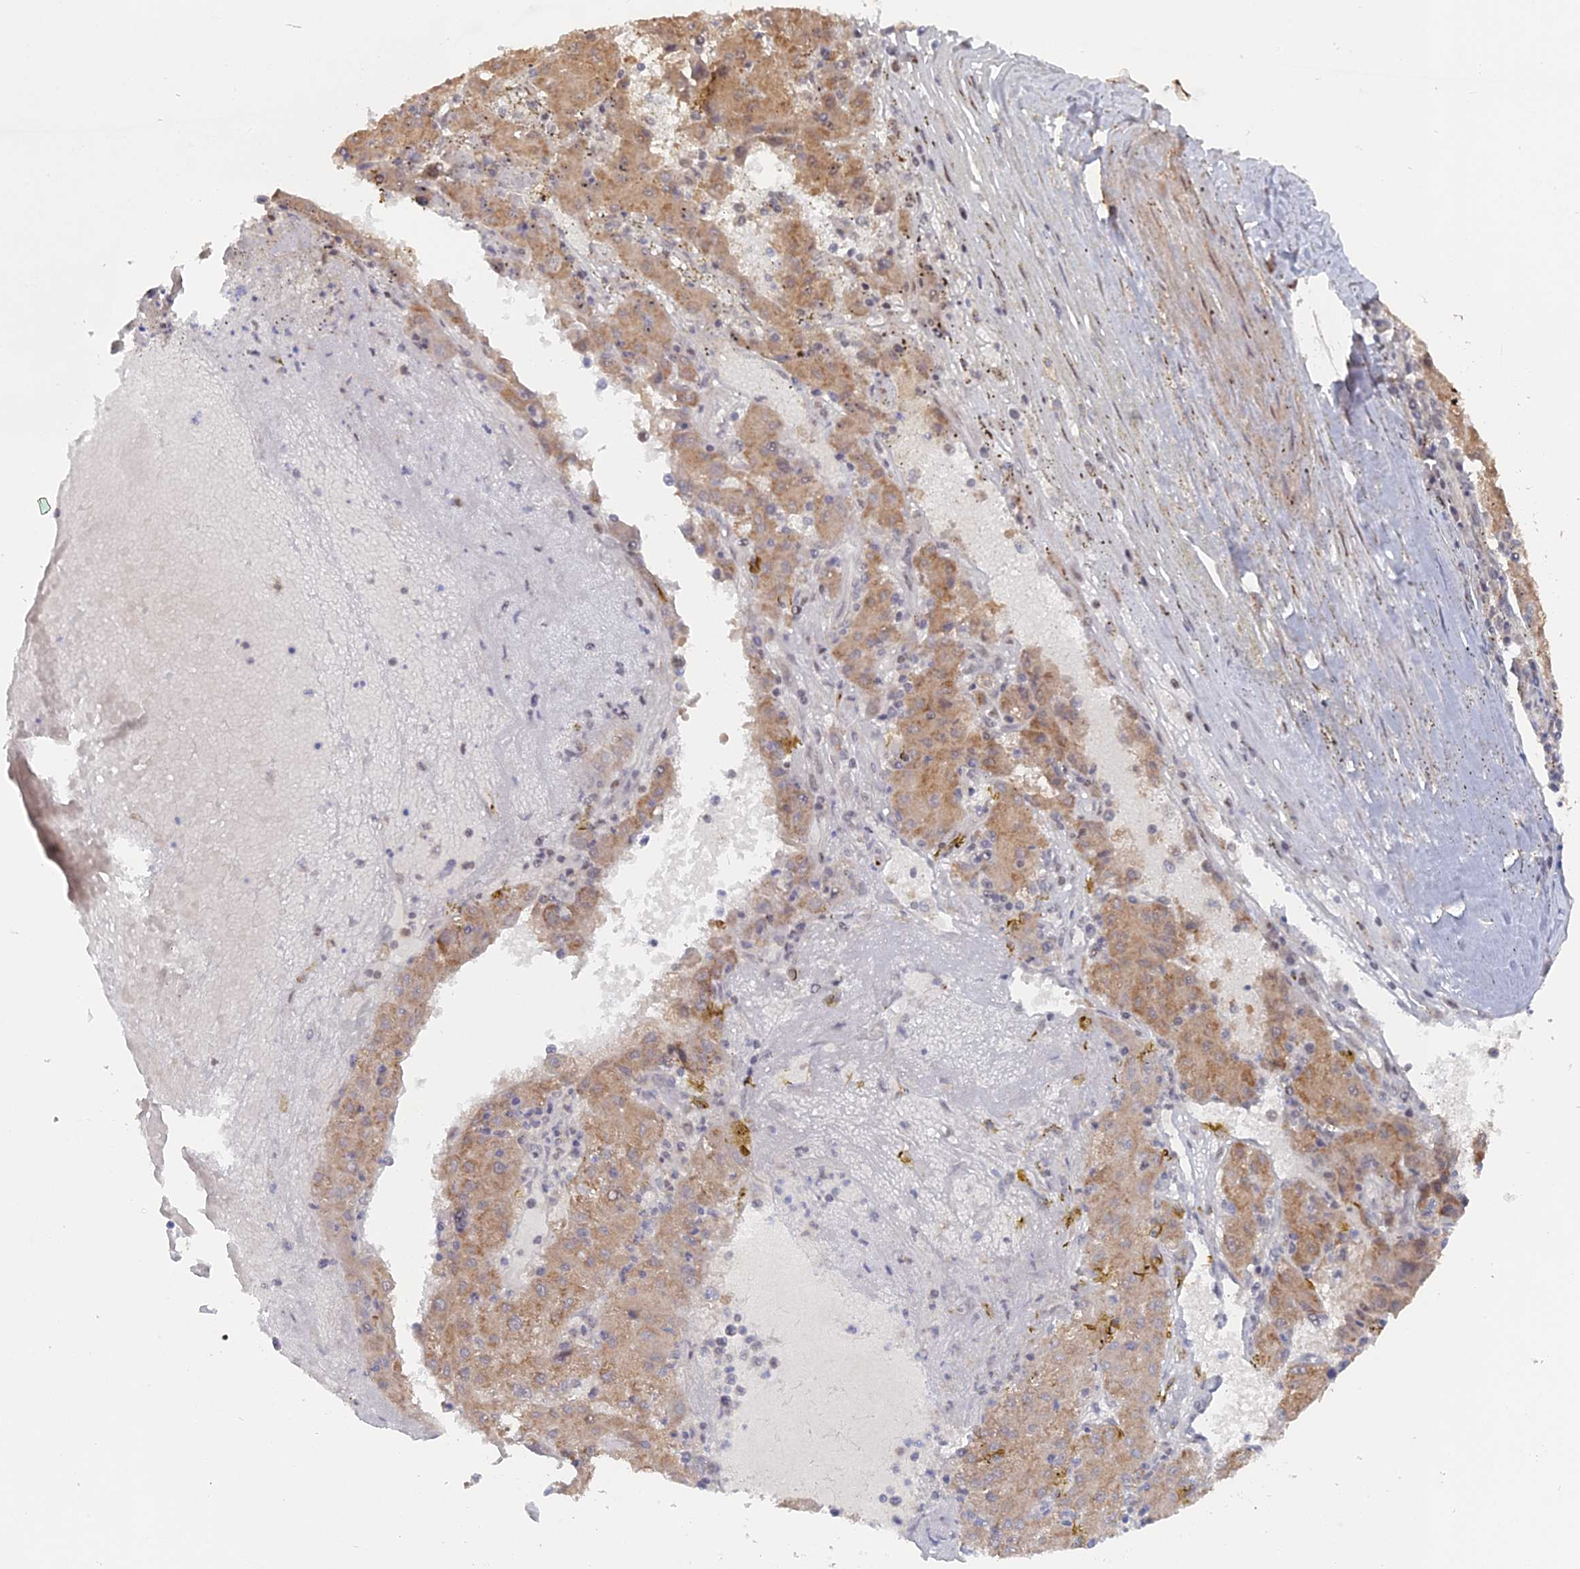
{"staining": {"intensity": "moderate", "quantity": ">75%", "location": "cytoplasmic/membranous"}, "tissue": "liver cancer", "cell_type": "Tumor cells", "image_type": "cancer", "snomed": [{"axis": "morphology", "description": "Carcinoma, Hepatocellular, NOS"}, {"axis": "topography", "description": "Liver"}], "caption": "Moderate cytoplasmic/membranous protein expression is identified in approximately >75% of tumor cells in liver cancer (hepatocellular carcinoma).", "gene": "CCDC85A", "patient": {"sex": "male", "age": 72}}